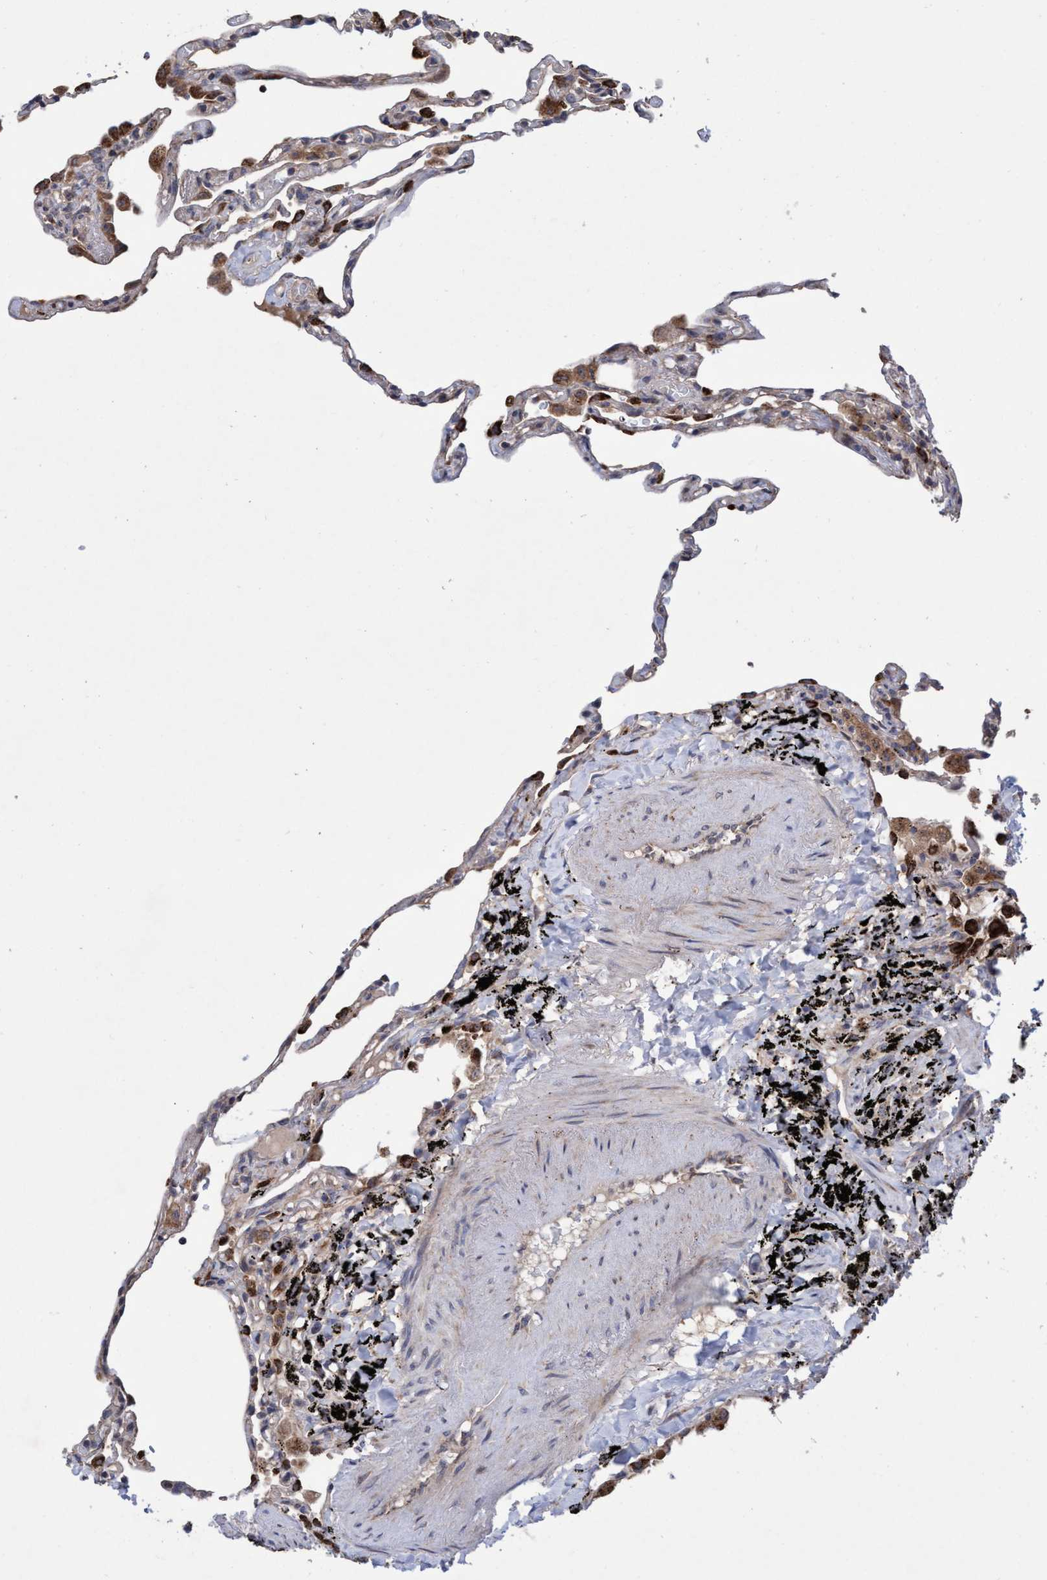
{"staining": {"intensity": "strong", "quantity": "<25%", "location": "cytoplasmic/membranous"}, "tissue": "lung", "cell_type": "Alveolar cells", "image_type": "normal", "snomed": [{"axis": "morphology", "description": "Normal tissue, NOS"}, {"axis": "topography", "description": "Lung"}], "caption": "Immunohistochemistry staining of benign lung, which demonstrates medium levels of strong cytoplasmic/membranous positivity in approximately <25% of alveolar cells indicating strong cytoplasmic/membranous protein staining. The staining was performed using DAB (3,3'-diaminobenzidine) (brown) for protein detection and nuclei were counterstained in hematoxylin (blue).", "gene": "P2RY14", "patient": {"sex": "male", "age": 59}}